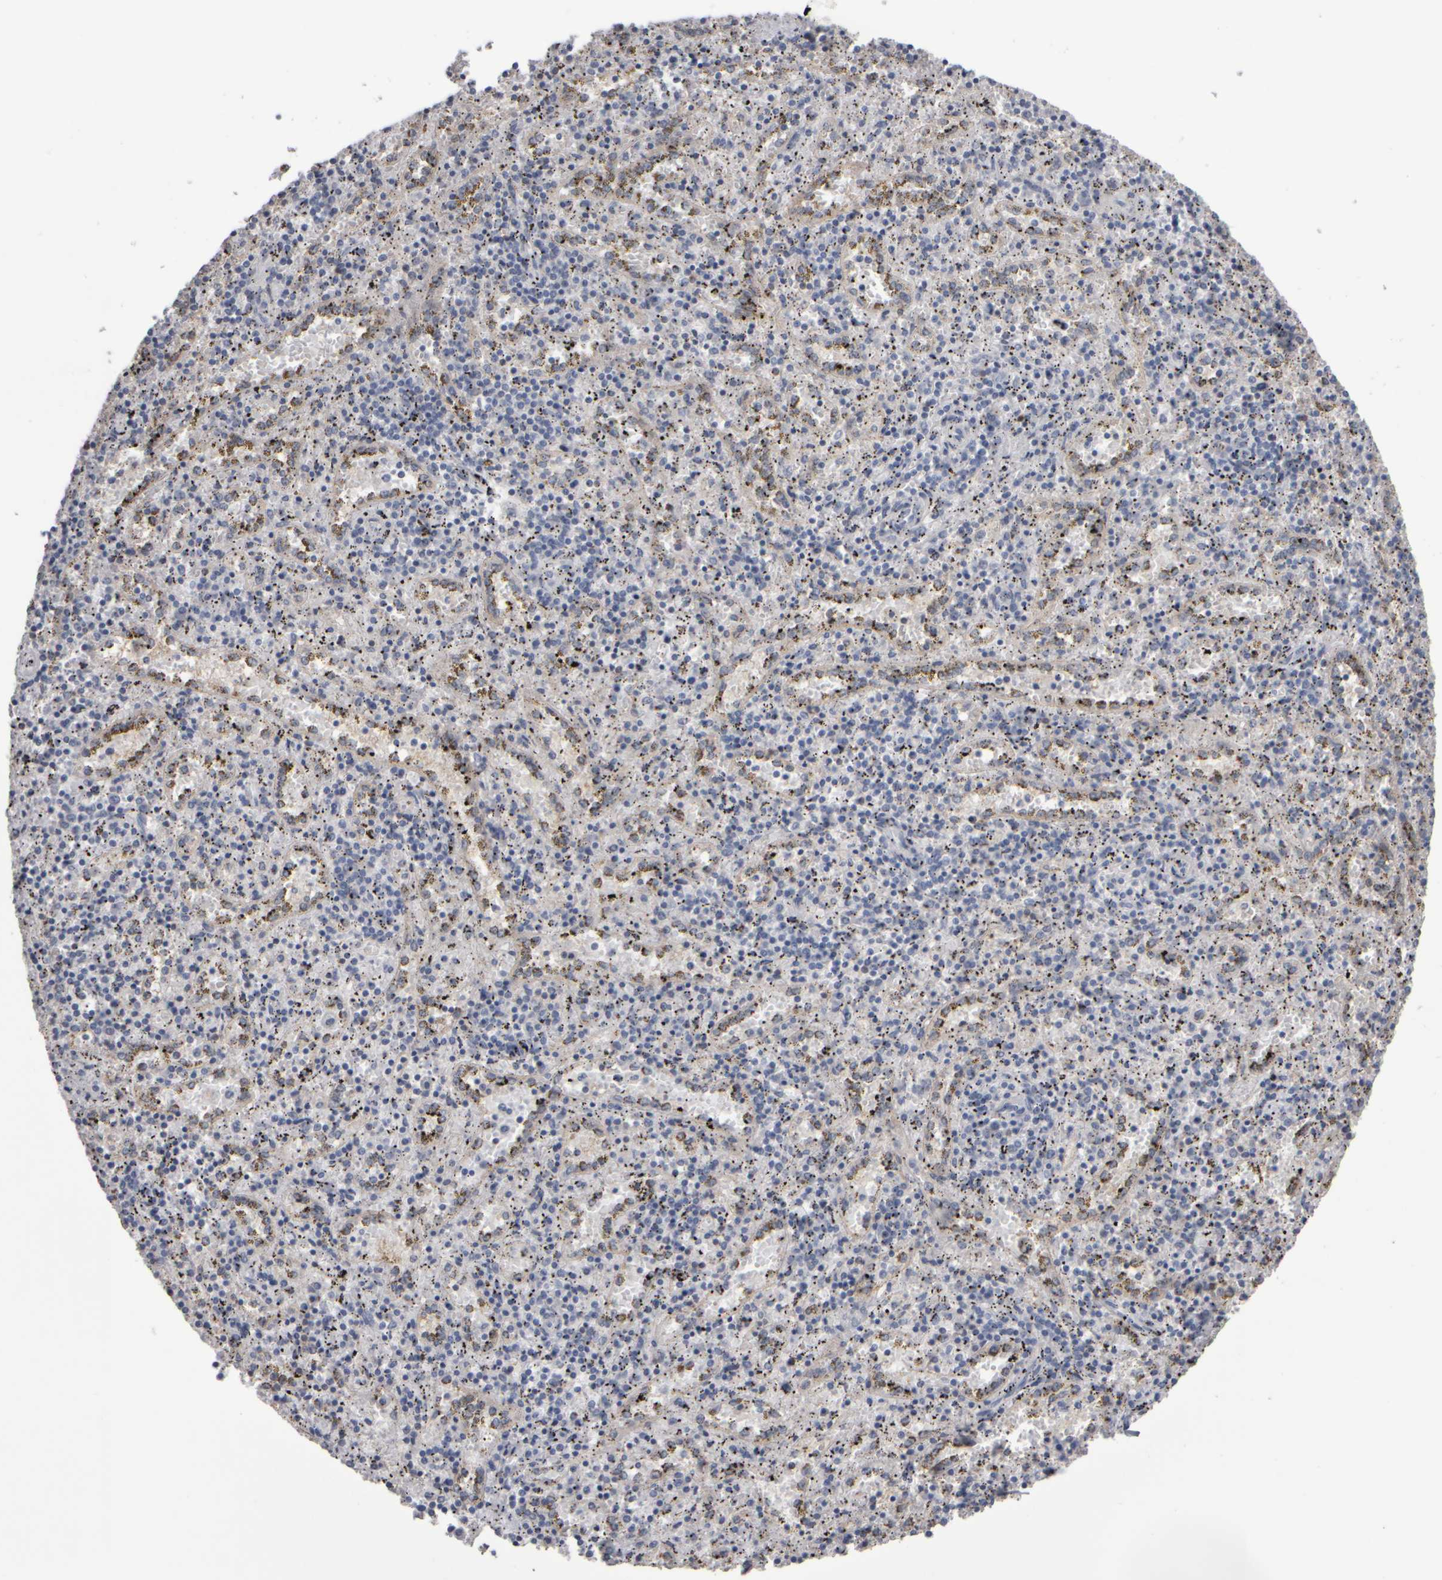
{"staining": {"intensity": "negative", "quantity": "none", "location": "none"}, "tissue": "spleen", "cell_type": "Cells in red pulp", "image_type": "normal", "snomed": [{"axis": "morphology", "description": "Normal tissue, NOS"}, {"axis": "topography", "description": "Spleen"}], "caption": "This photomicrograph is of benign spleen stained with immunohistochemistry (IHC) to label a protein in brown with the nuclei are counter-stained blue. There is no staining in cells in red pulp.", "gene": "EPHX2", "patient": {"sex": "male", "age": 11}}